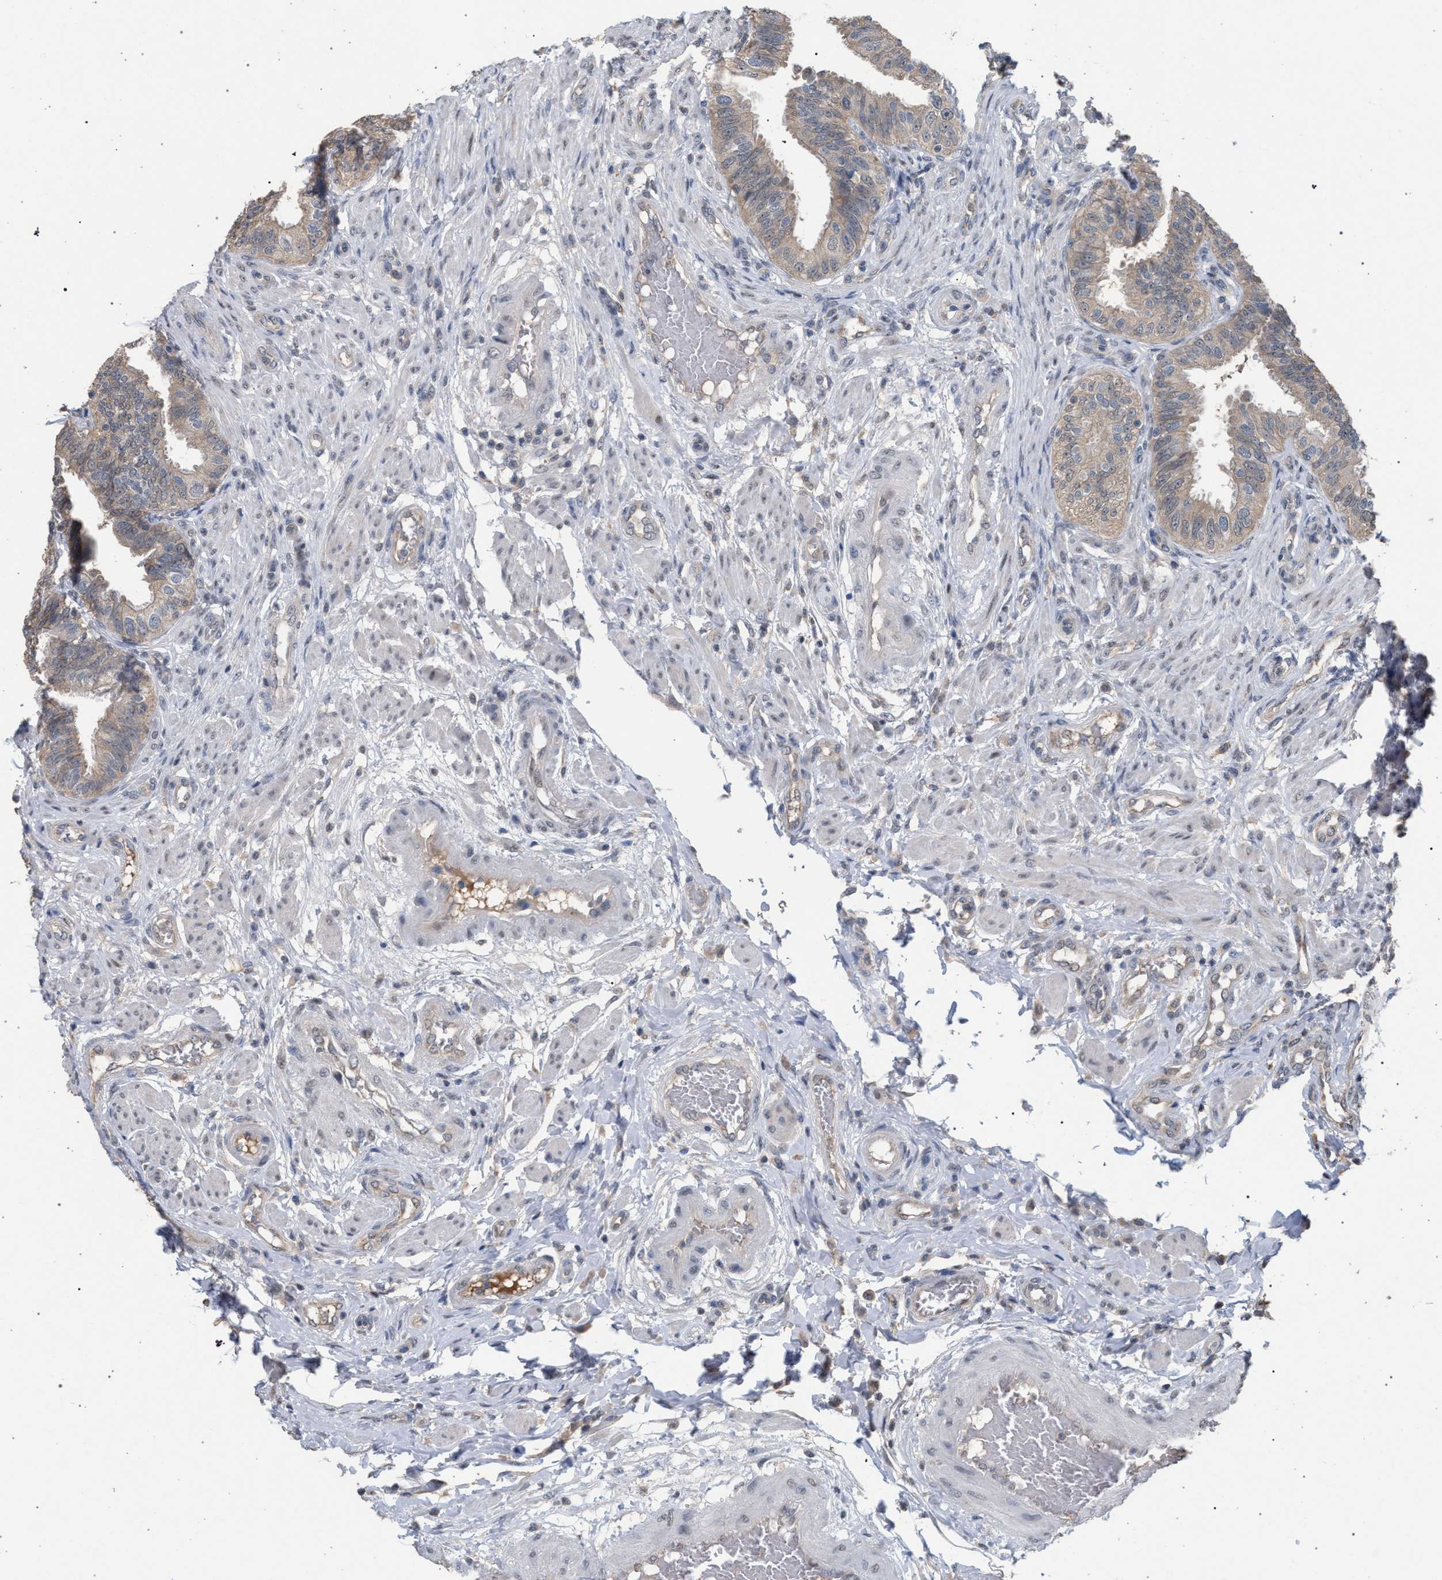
{"staining": {"intensity": "weak", "quantity": ">75%", "location": "cytoplasmic/membranous"}, "tissue": "fallopian tube", "cell_type": "Glandular cells", "image_type": "normal", "snomed": [{"axis": "morphology", "description": "Normal tissue, NOS"}, {"axis": "topography", "description": "Fallopian tube"}, {"axis": "topography", "description": "Placenta"}], "caption": "Protein positivity by immunohistochemistry exhibits weak cytoplasmic/membranous positivity in about >75% of glandular cells in normal fallopian tube. The staining is performed using DAB brown chromogen to label protein expression. The nuclei are counter-stained blue using hematoxylin.", "gene": "TECPR1", "patient": {"sex": "female", "age": 34}}